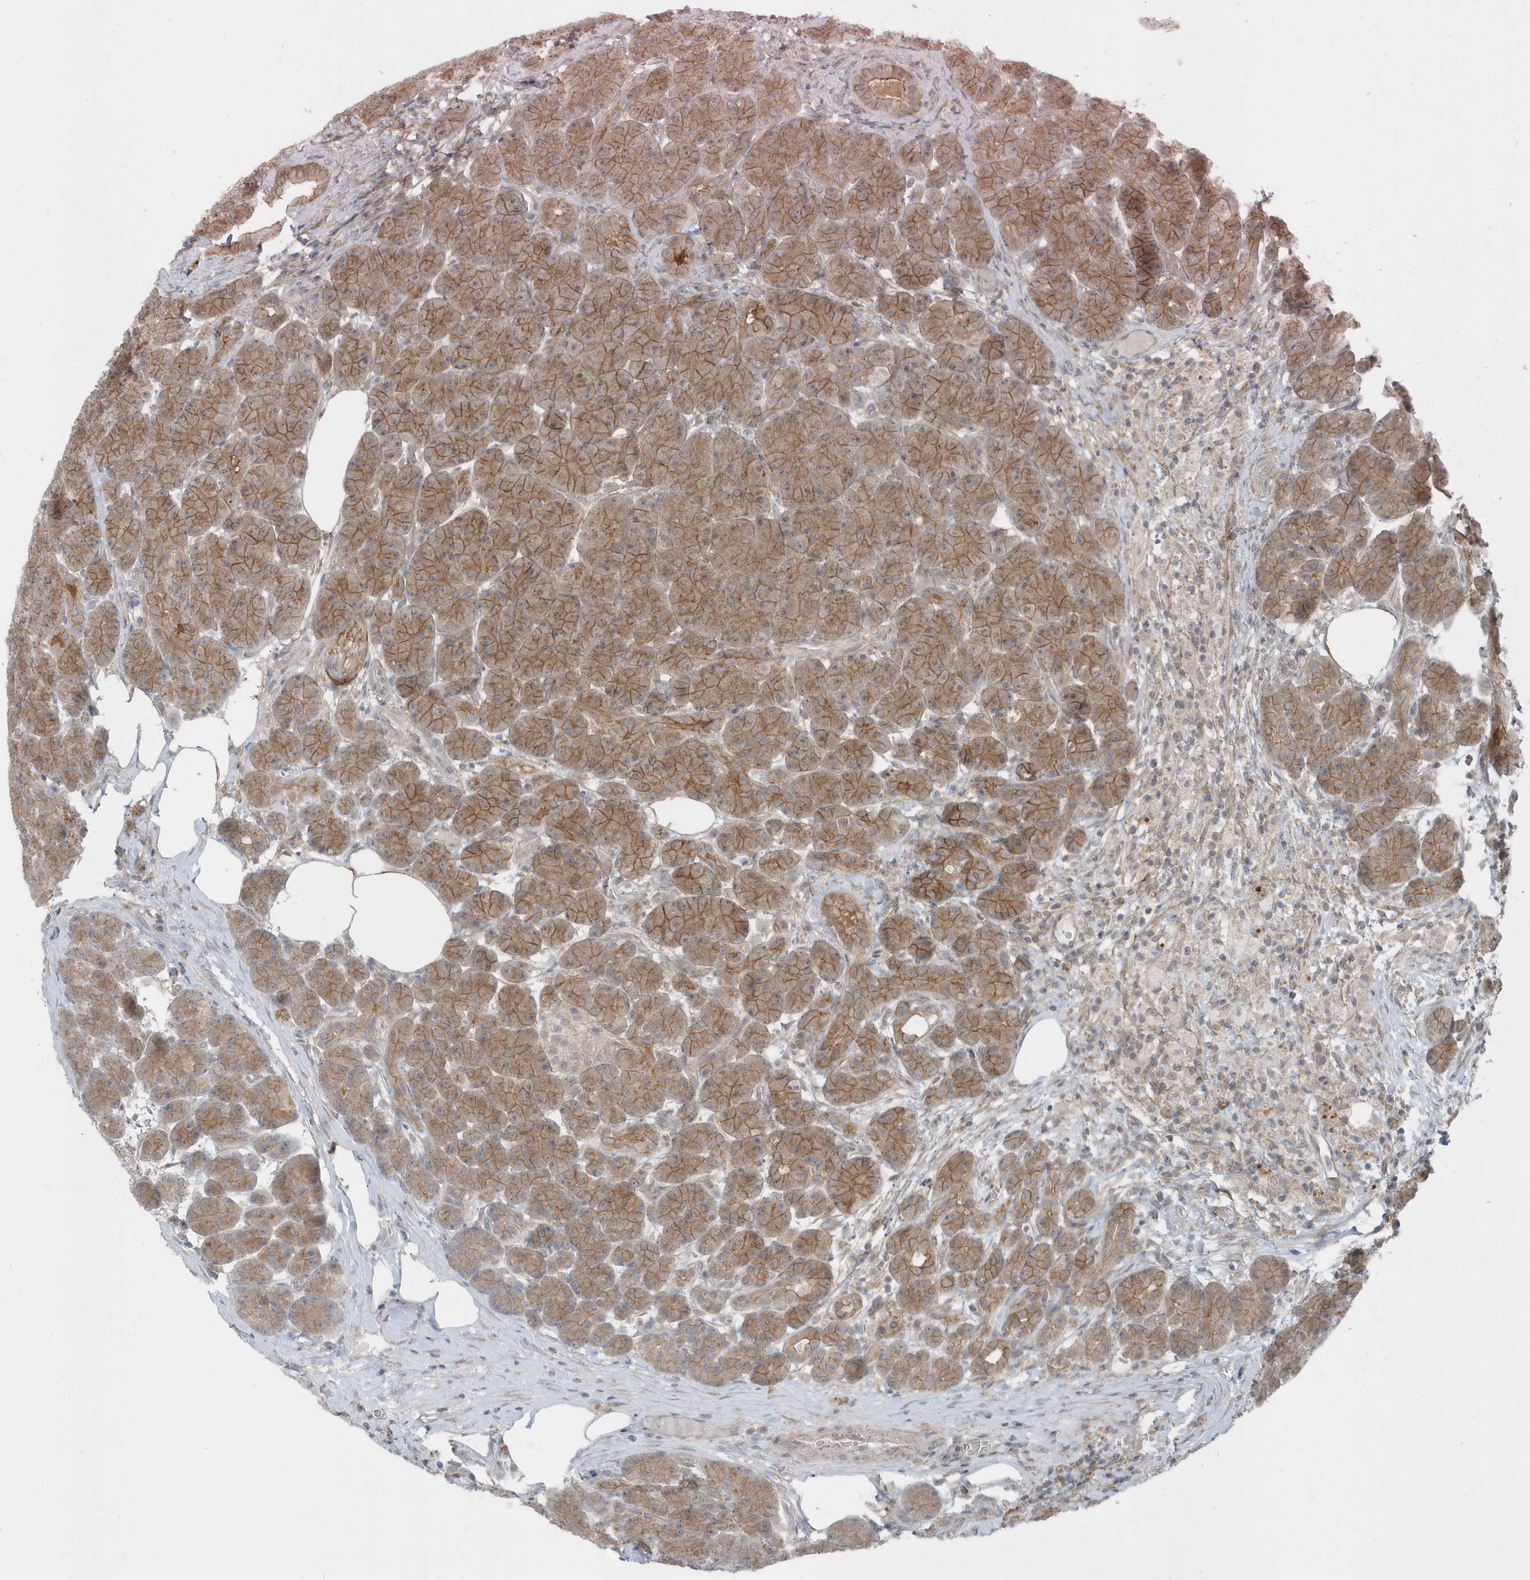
{"staining": {"intensity": "moderate", "quantity": ">75%", "location": "cytoplasmic/membranous"}, "tissue": "pancreas", "cell_type": "Exocrine glandular cells", "image_type": "normal", "snomed": [{"axis": "morphology", "description": "Normal tissue, NOS"}, {"axis": "topography", "description": "Pancreas"}], "caption": "Immunohistochemical staining of unremarkable human pancreas displays >75% levels of moderate cytoplasmic/membranous protein expression in about >75% of exocrine glandular cells.", "gene": "PARD3B", "patient": {"sex": "male", "age": 63}}